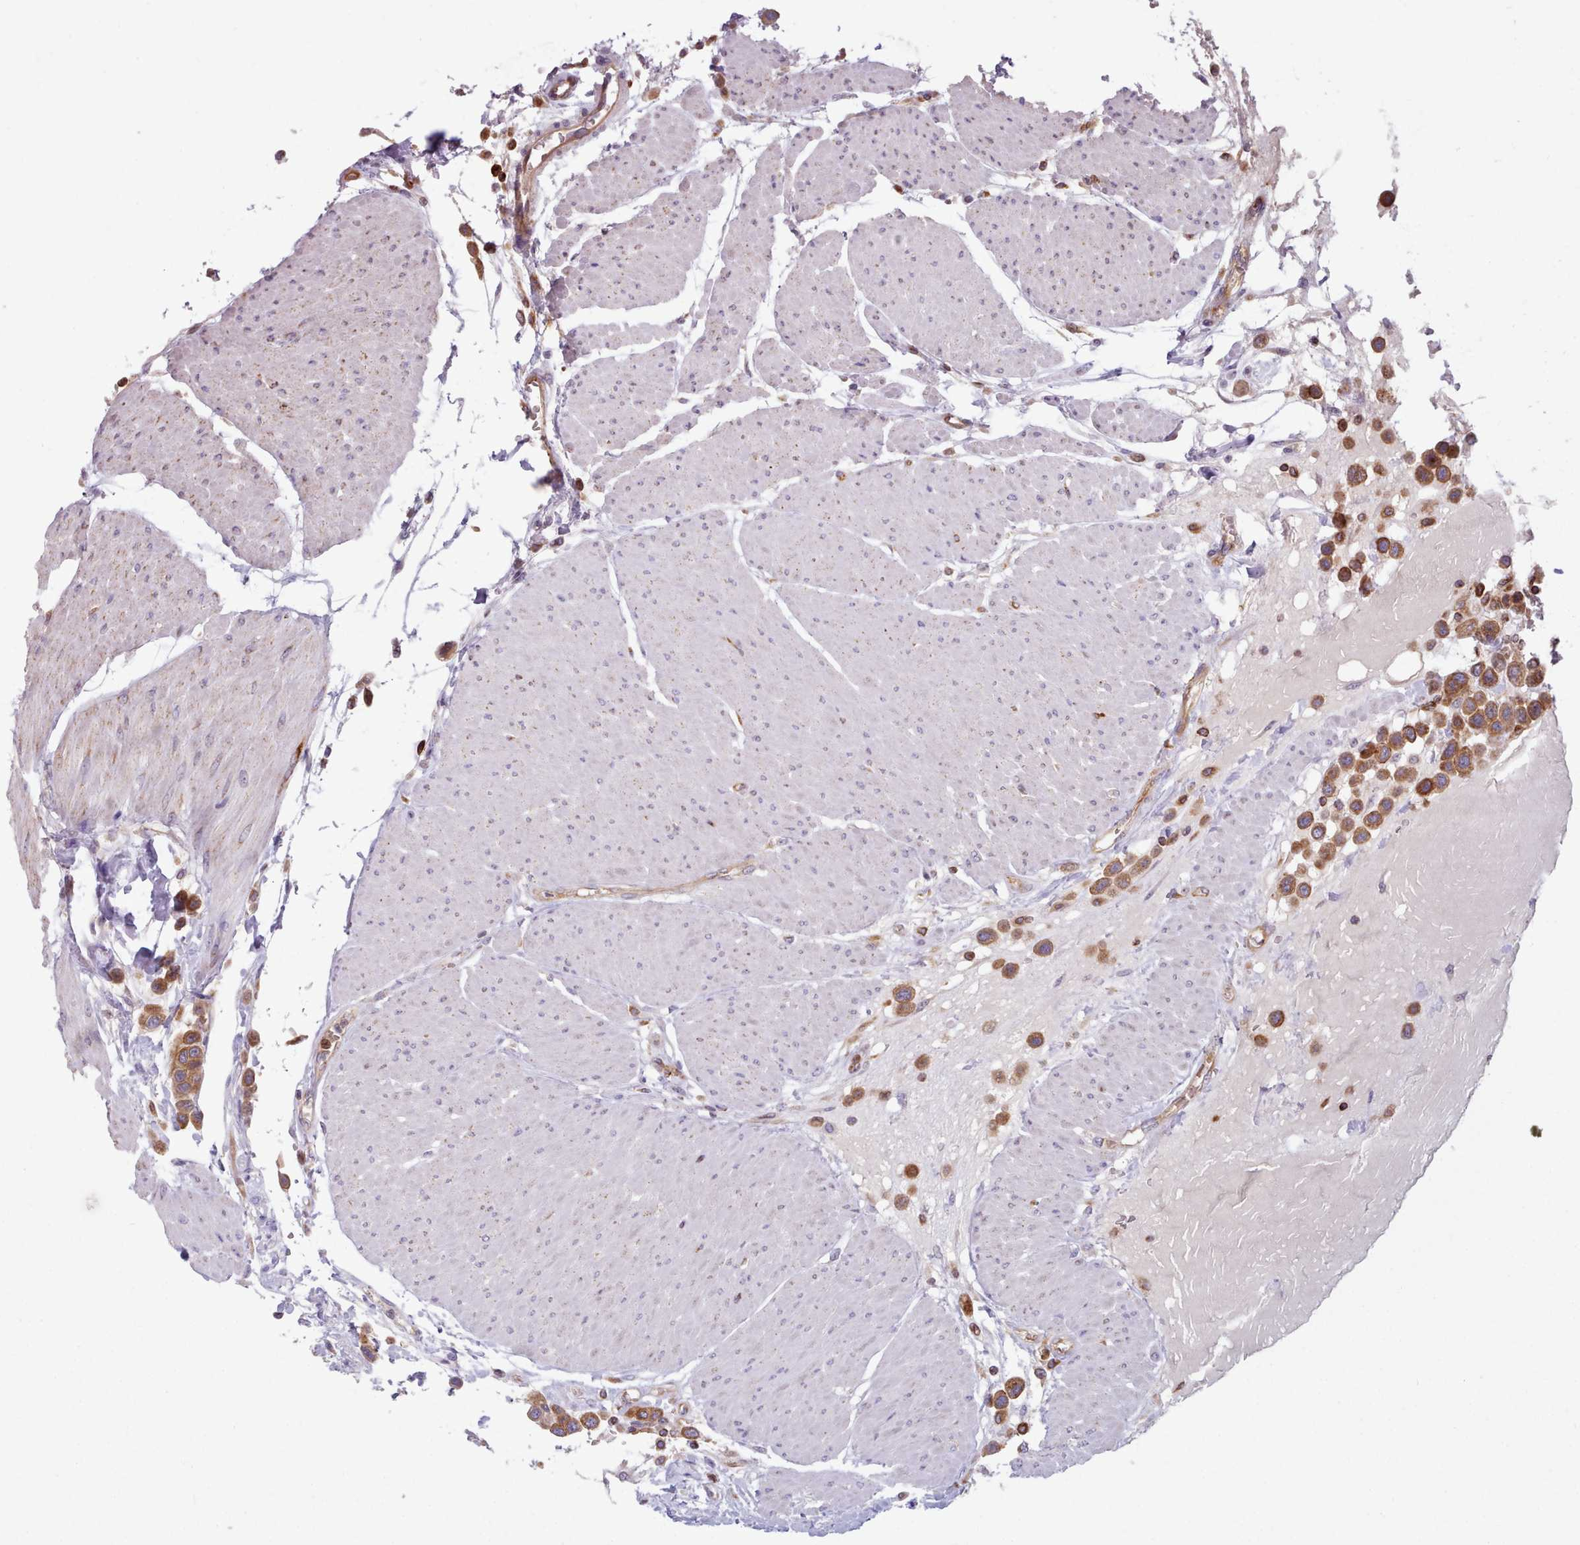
{"staining": {"intensity": "moderate", "quantity": ">75%", "location": "cytoplasmic/membranous"}, "tissue": "urothelial cancer", "cell_type": "Tumor cells", "image_type": "cancer", "snomed": [{"axis": "morphology", "description": "Urothelial carcinoma, High grade"}, {"axis": "topography", "description": "Urinary bladder"}], "caption": "Urothelial cancer stained with a protein marker displays moderate staining in tumor cells.", "gene": "CRYBG1", "patient": {"sex": "male", "age": 50}}